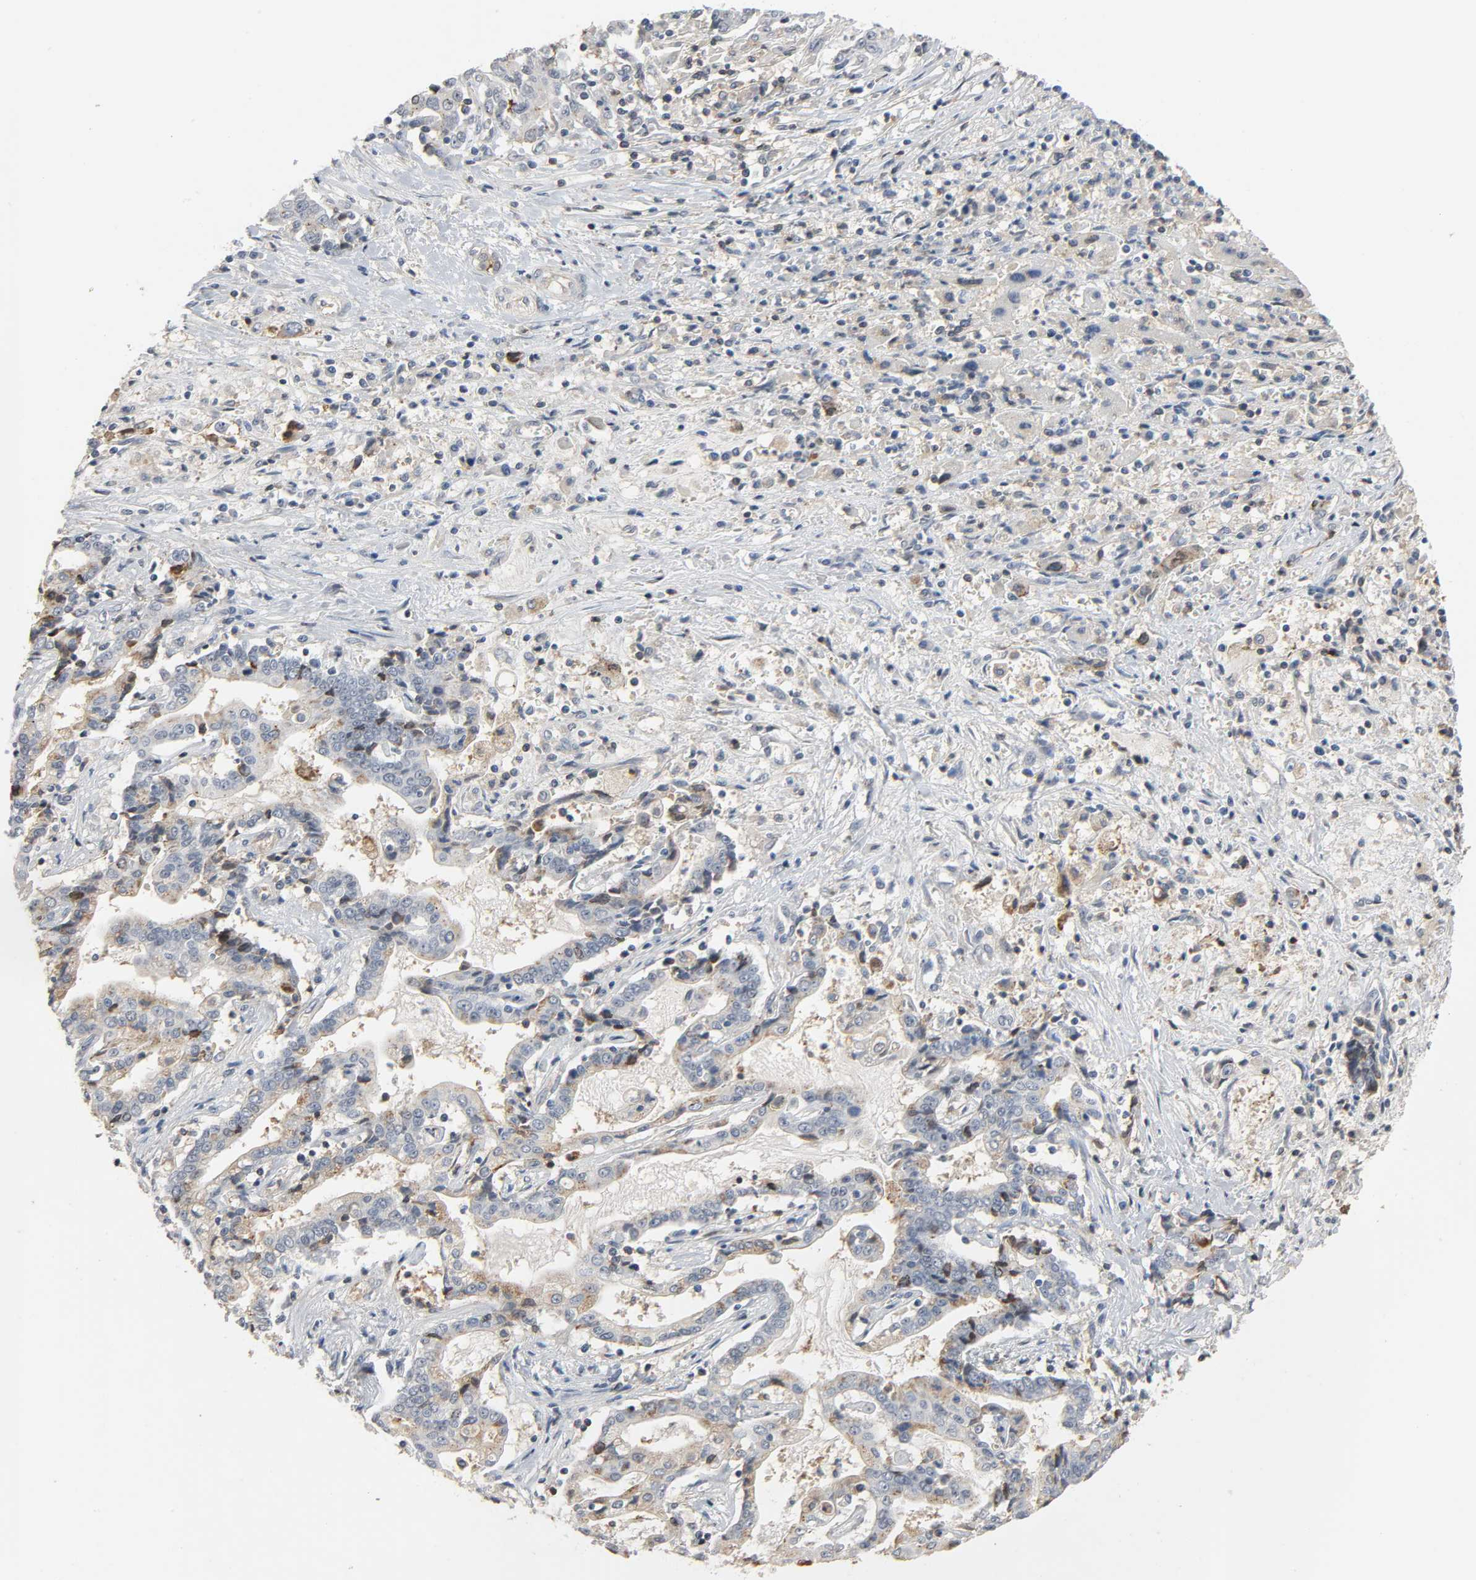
{"staining": {"intensity": "weak", "quantity": "25%-75%", "location": "cytoplasmic/membranous"}, "tissue": "liver cancer", "cell_type": "Tumor cells", "image_type": "cancer", "snomed": [{"axis": "morphology", "description": "Cholangiocarcinoma"}, {"axis": "topography", "description": "Liver"}], "caption": "Liver cancer stained with DAB (3,3'-diaminobenzidine) immunohistochemistry shows low levels of weak cytoplasmic/membranous expression in approximately 25%-75% of tumor cells.", "gene": "CD4", "patient": {"sex": "male", "age": 57}}